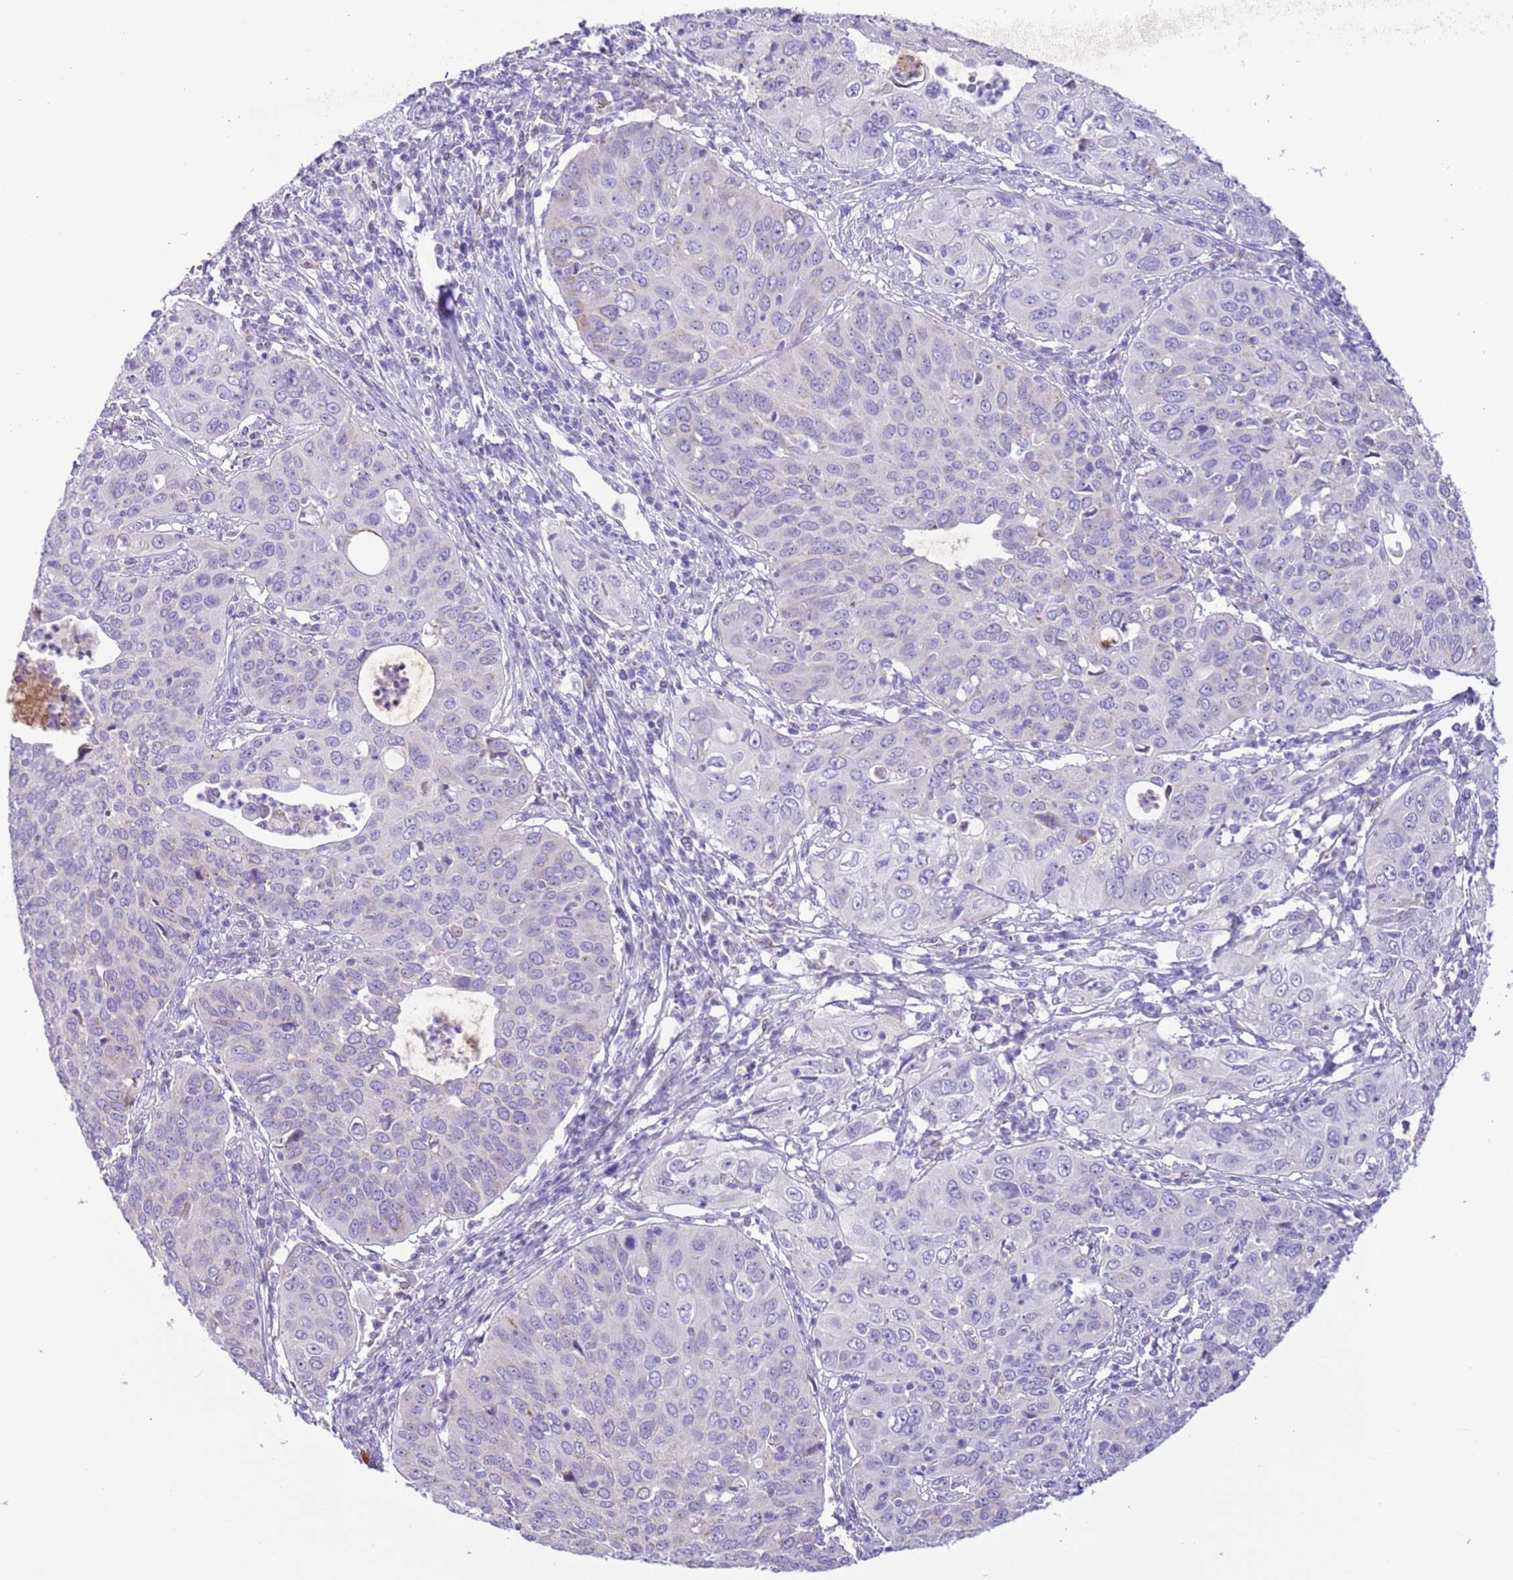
{"staining": {"intensity": "negative", "quantity": "none", "location": "none"}, "tissue": "cervical cancer", "cell_type": "Tumor cells", "image_type": "cancer", "snomed": [{"axis": "morphology", "description": "Squamous cell carcinoma, NOS"}, {"axis": "topography", "description": "Cervix"}], "caption": "Cervical cancer was stained to show a protein in brown. There is no significant expression in tumor cells.", "gene": "ZNF697", "patient": {"sex": "female", "age": 36}}